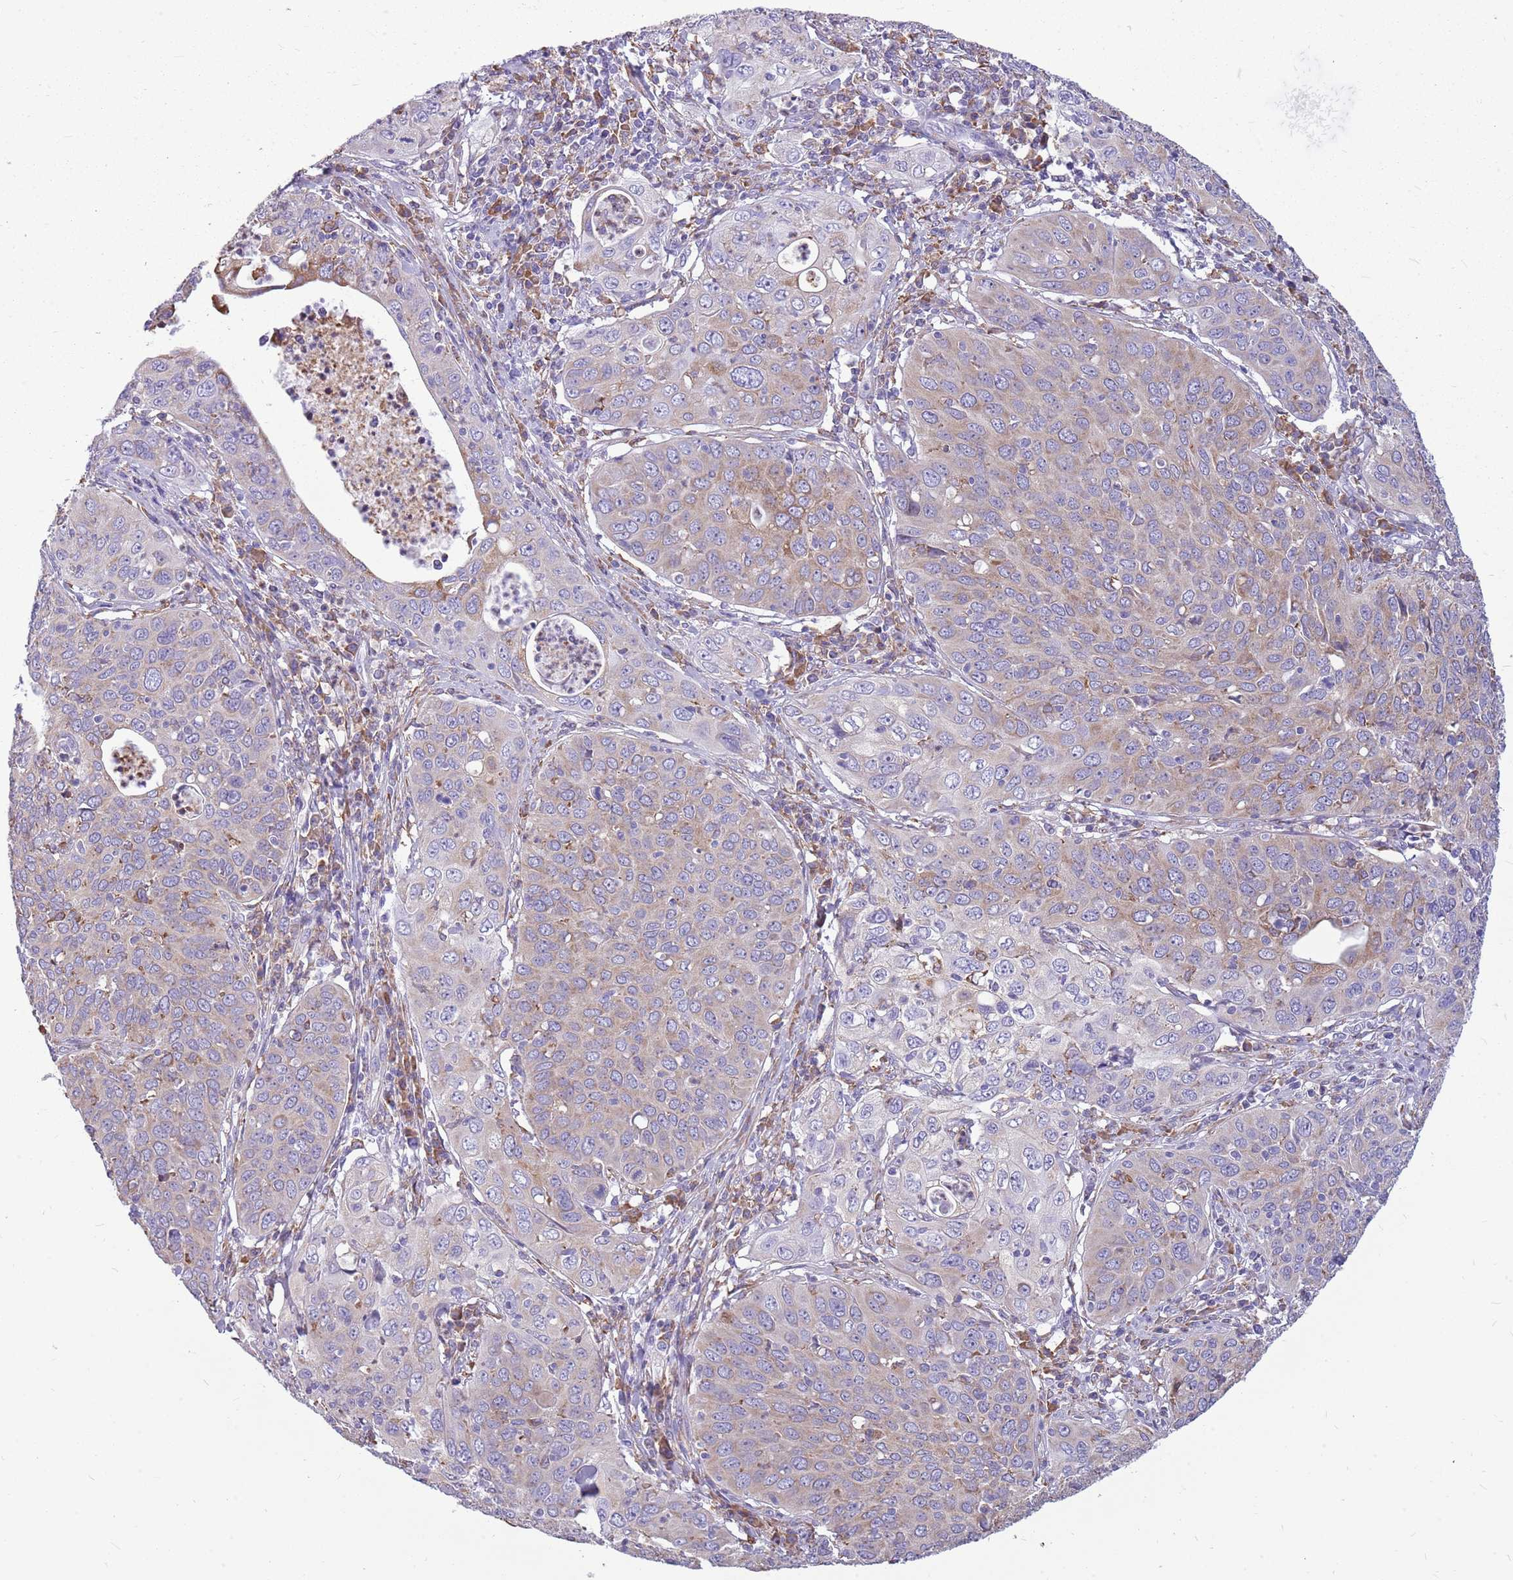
{"staining": {"intensity": "weak", "quantity": "25%-75%", "location": "cytoplasmic/membranous"}, "tissue": "cervical cancer", "cell_type": "Tumor cells", "image_type": "cancer", "snomed": [{"axis": "morphology", "description": "Squamous cell carcinoma, NOS"}, {"axis": "topography", "description": "Cervix"}], "caption": "Protein analysis of squamous cell carcinoma (cervical) tissue reveals weak cytoplasmic/membranous positivity in about 25%-75% of tumor cells.", "gene": "KCTD19", "patient": {"sex": "female", "age": 36}}